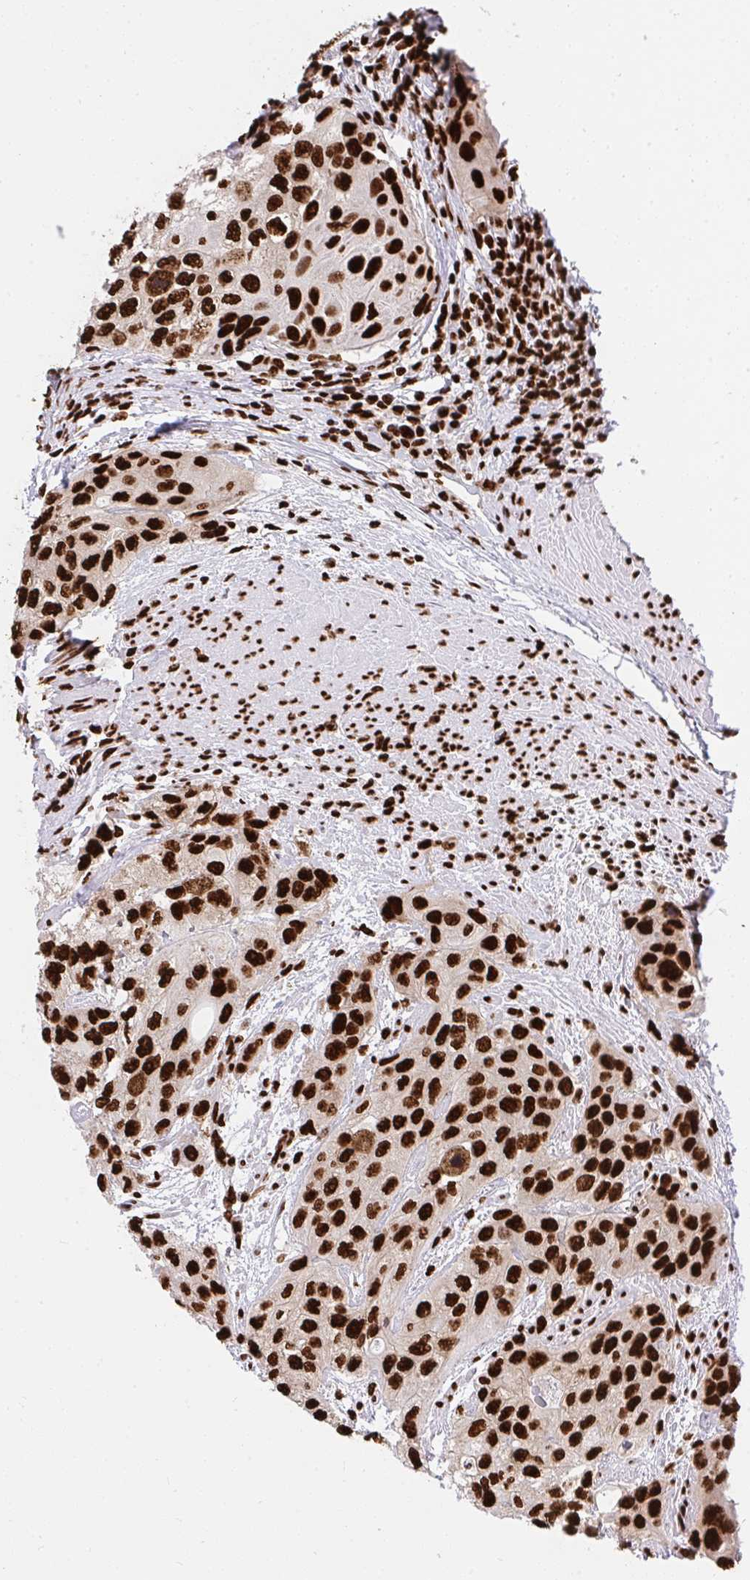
{"staining": {"intensity": "strong", "quantity": ">75%", "location": "nuclear"}, "tissue": "urothelial cancer", "cell_type": "Tumor cells", "image_type": "cancer", "snomed": [{"axis": "morphology", "description": "Normal tissue, NOS"}, {"axis": "morphology", "description": "Urothelial carcinoma, High grade"}, {"axis": "topography", "description": "Vascular tissue"}, {"axis": "topography", "description": "Urinary bladder"}], "caption": "Urothelial cancer stained with DAB IHC demonstrates high levels of strong nuclear positivity in about >75% of tumor cells. (DAB (3,3'-diaminobenzidine) IHC, brown staining for protein, blue staining for nuclei).", "gene": "HNRNPL", "patient": {"sex": "female", "age": 56}}